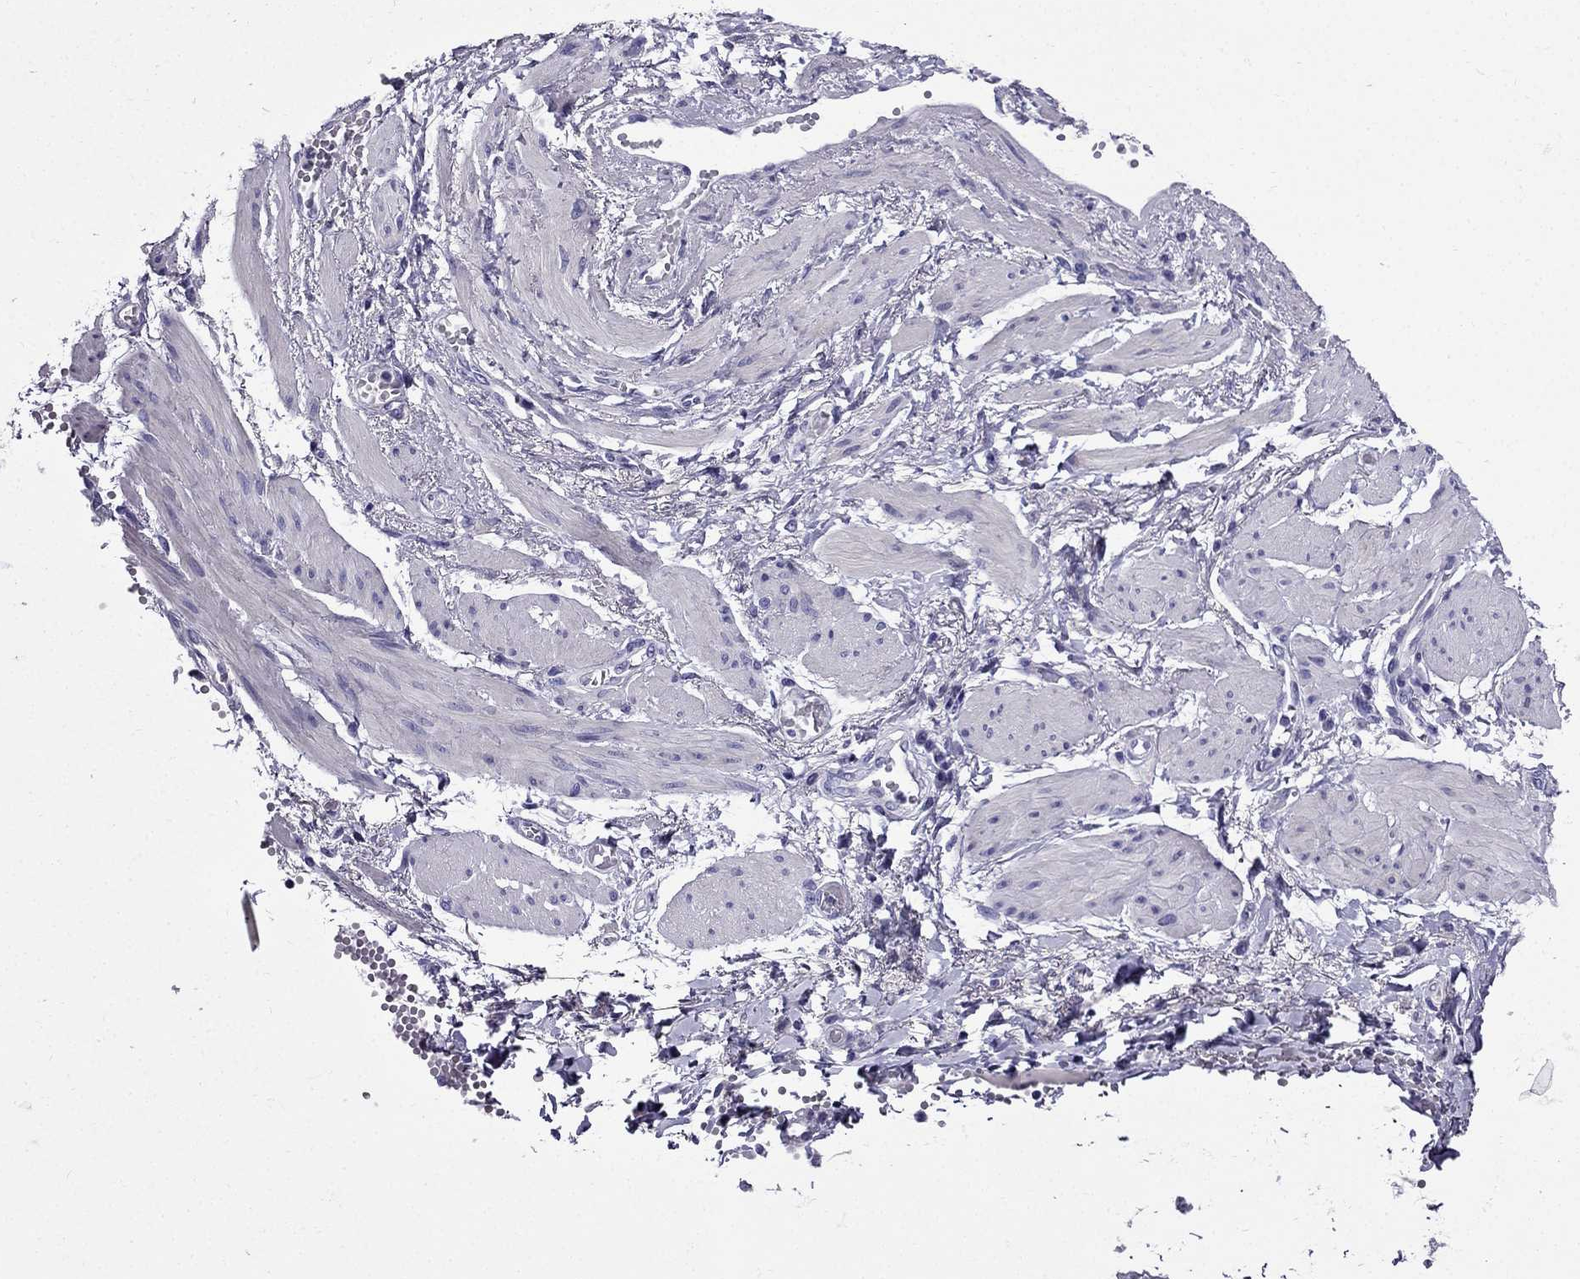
{"staining": {"intensity": "negative", "quantity": "none", "location": "none"}, "tissue": "ovarian cancer", "cell_type": "Tumor cells", "image_type": "cancer", "snomed": [{"axis": "morphology", "description": "Cystadenocarcinoma, serous, NOS"}, {"axis": "topography", "description": "Ovary"}], "caption": "There is no significant staining in tumor cells of ovarian cancer.", "gene": "ERC2", "patient": {"sex": "female", "age": 67}}